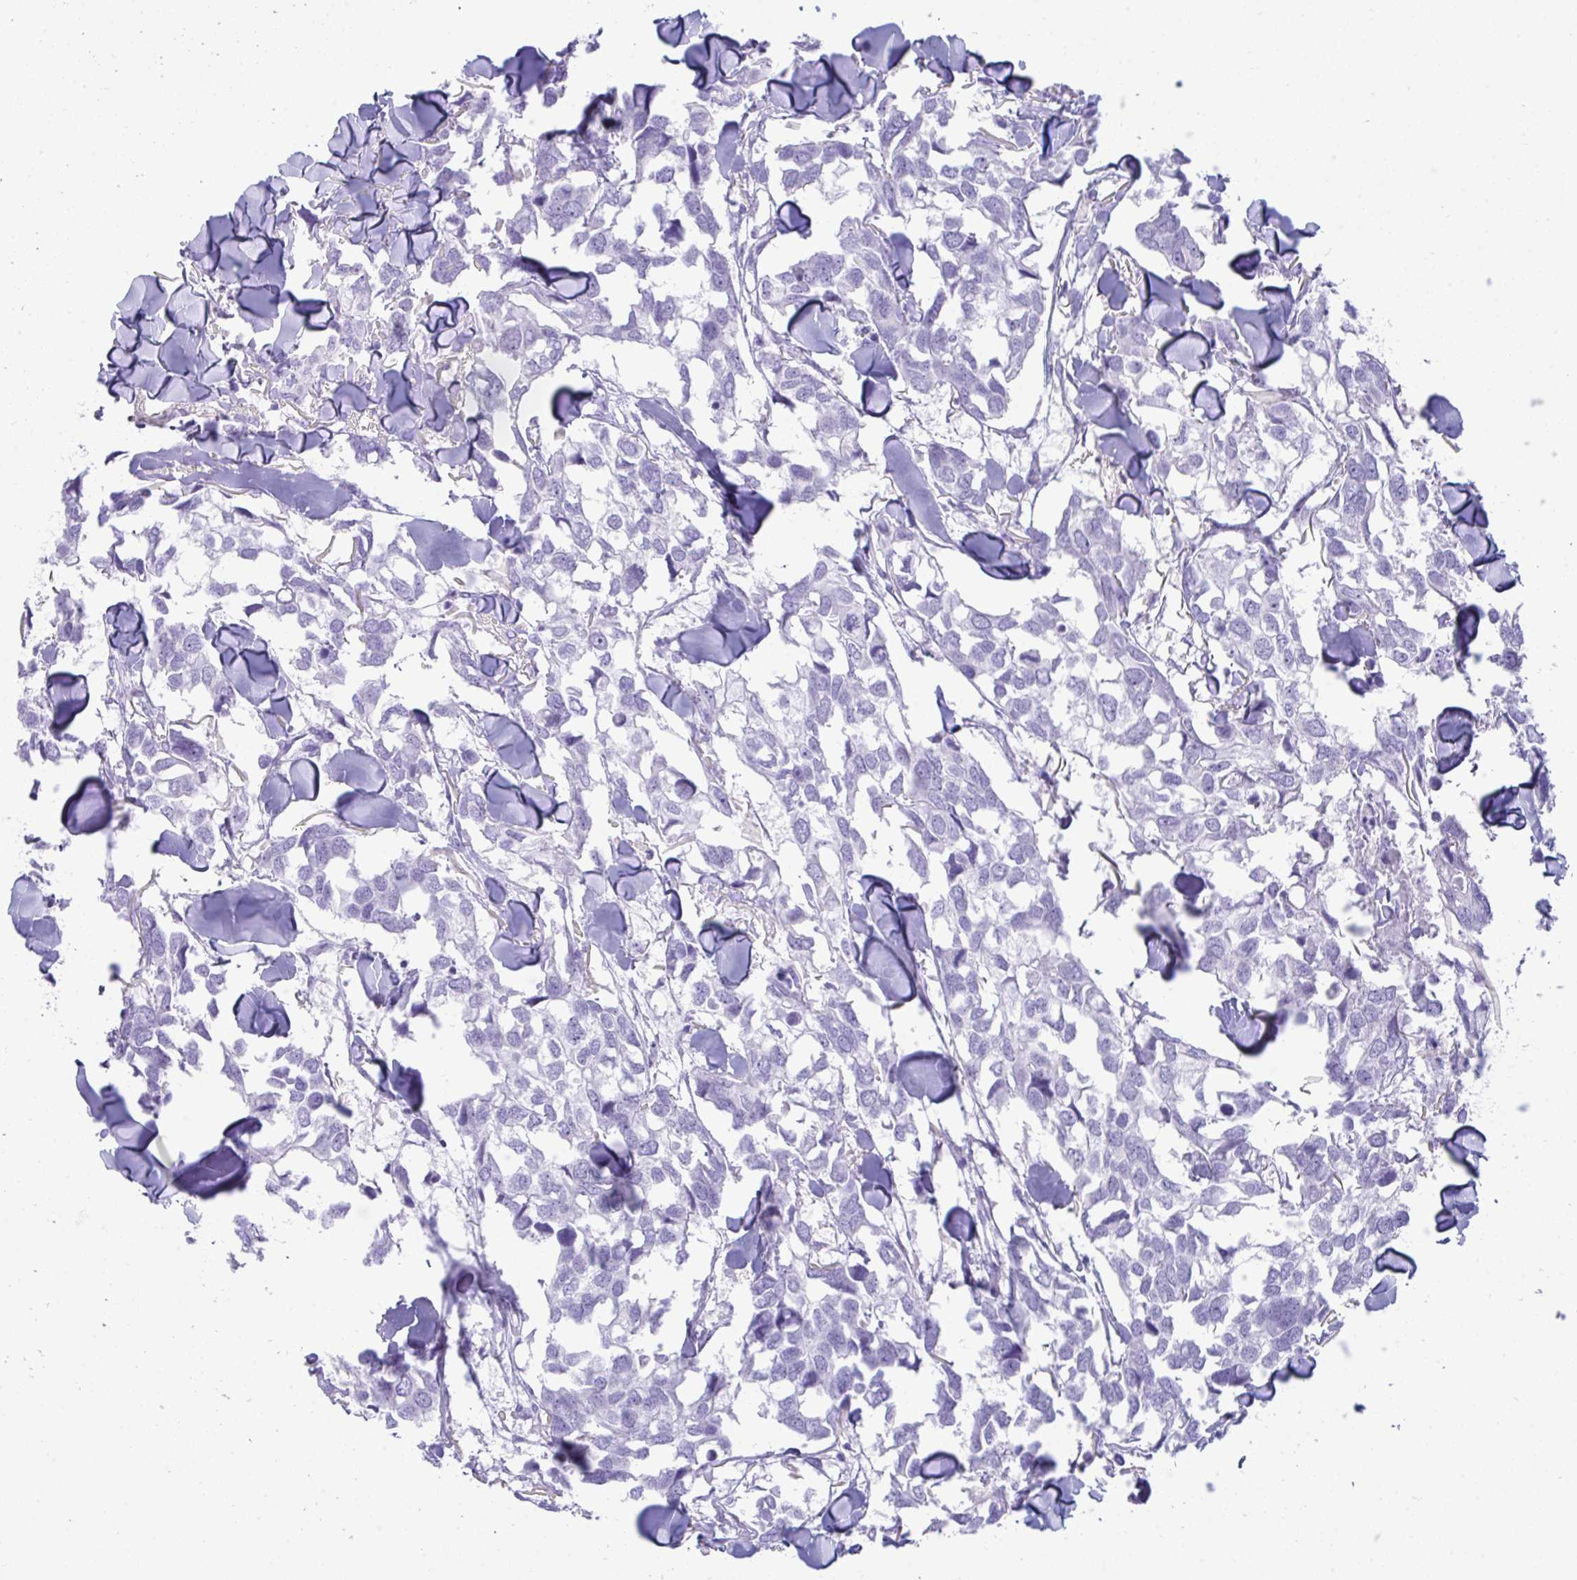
{"staining": {"intensity": "negative", "quantity": "none", "location": "none"}, "tissue": "breast cancer", "cell_type": "Tumor cells", "image_type": "cancer", "snomed": [{"axis": "morphology", "description": "Duct carcinoma"}, {"axis": "topography", "description": "Breast"}], "caption": "An immunohistochemistry (IHC) histopathology image of intraductal carcinoma (breast) is shown. There is no staining in tumor cells of intraductal carcinoma (breast).", "gene": "PSCA", "patient": {"sex": "female", "age": 83}}